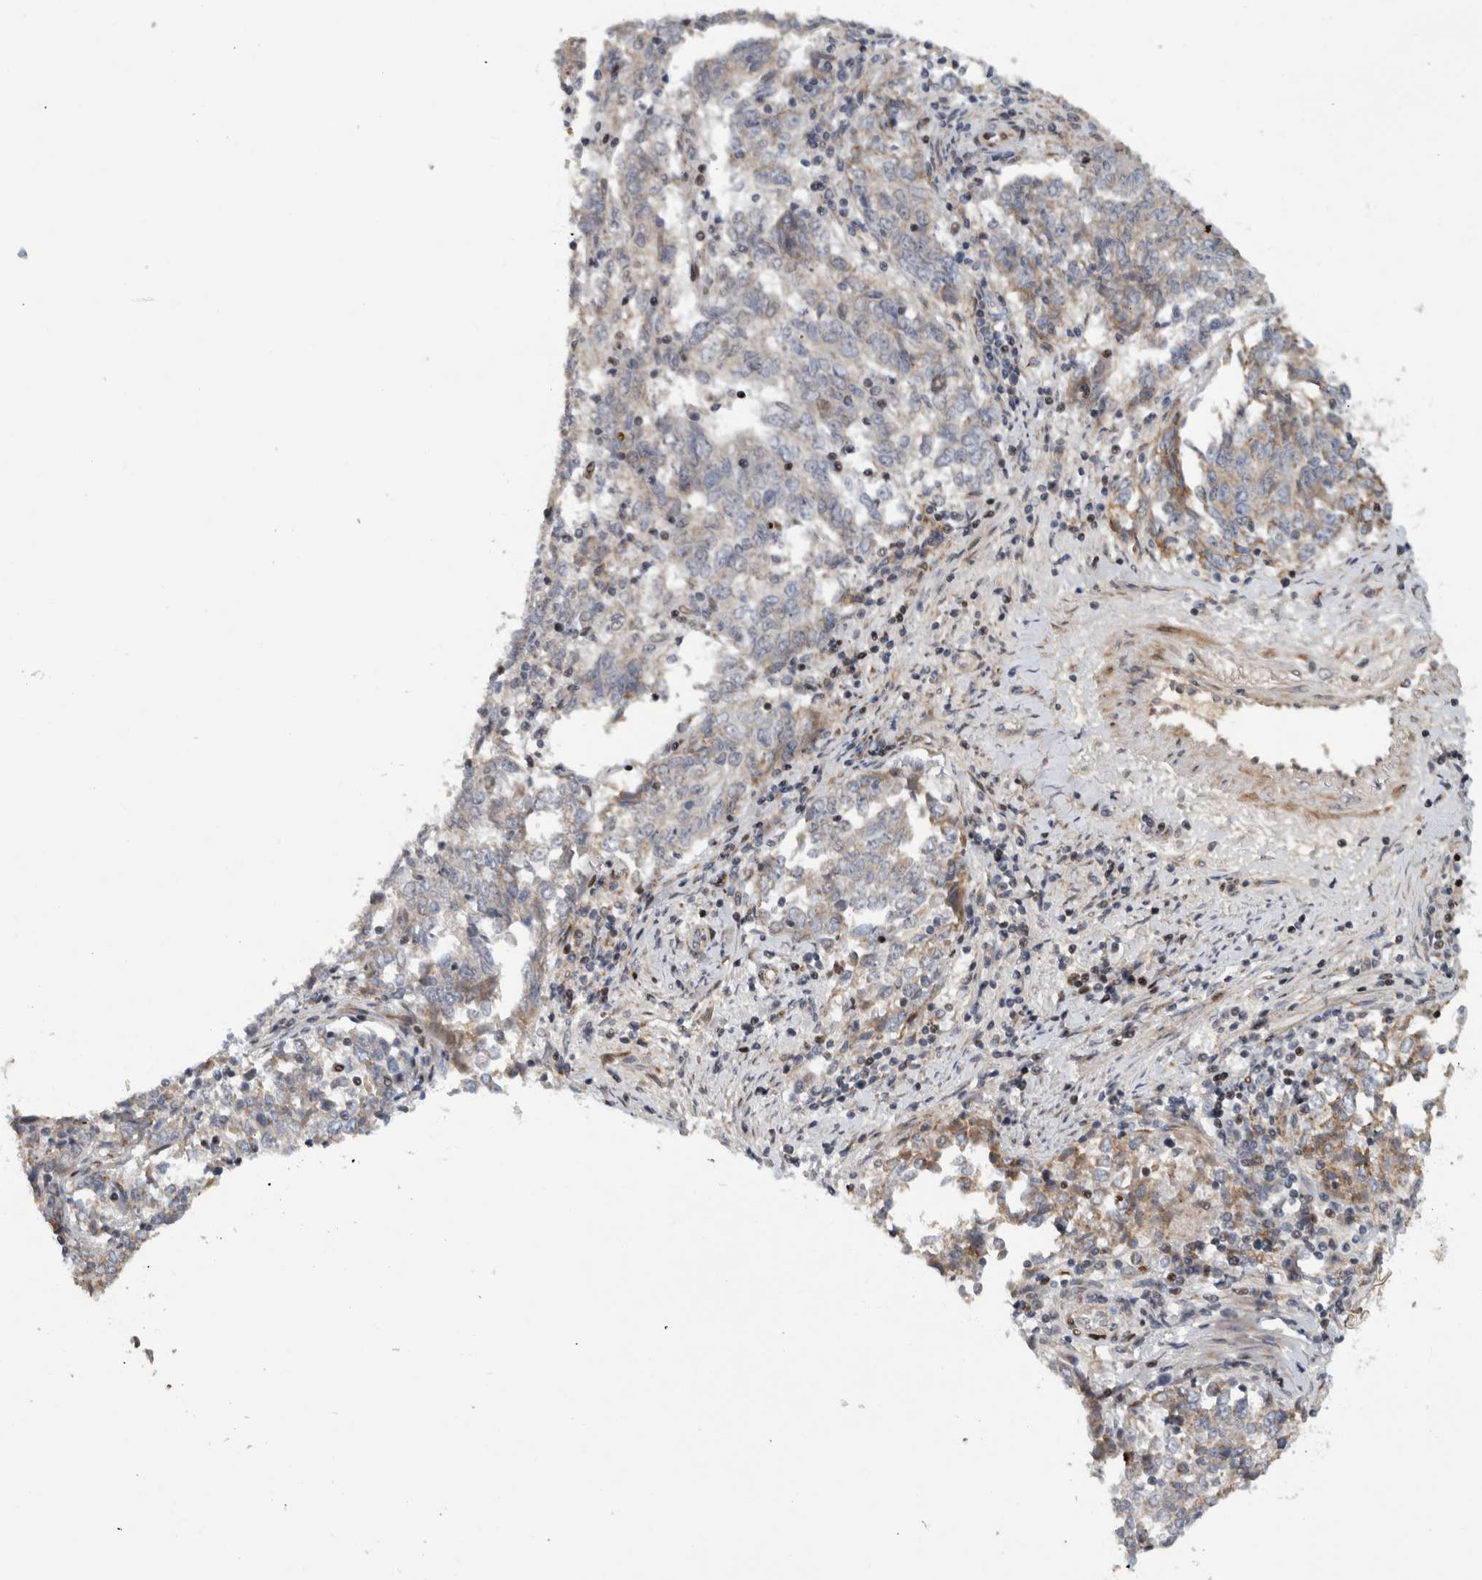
{"staining": {"intensity": "weak", "quantity": "<25%", "location": "cytoplasmic/membranous"}, "tissue": "endometrial cancer", "cell_type": "Tumor cells", "image_type": "cancer", "snomed": [{"axis": "morphology", "description": "Adenocarcinoma, NOS"}, {"axis": "topography", "description": "Endometrium"}], "caption": "Histopathology image shows no significant protein staining in tumor cells of endometrial adenocarcinoma. (DAB immunohistochemistry (IHC) with hematoxylin counter stain).", "gene": "RBM48", "patient": {"sex": "female", "age": 80}}